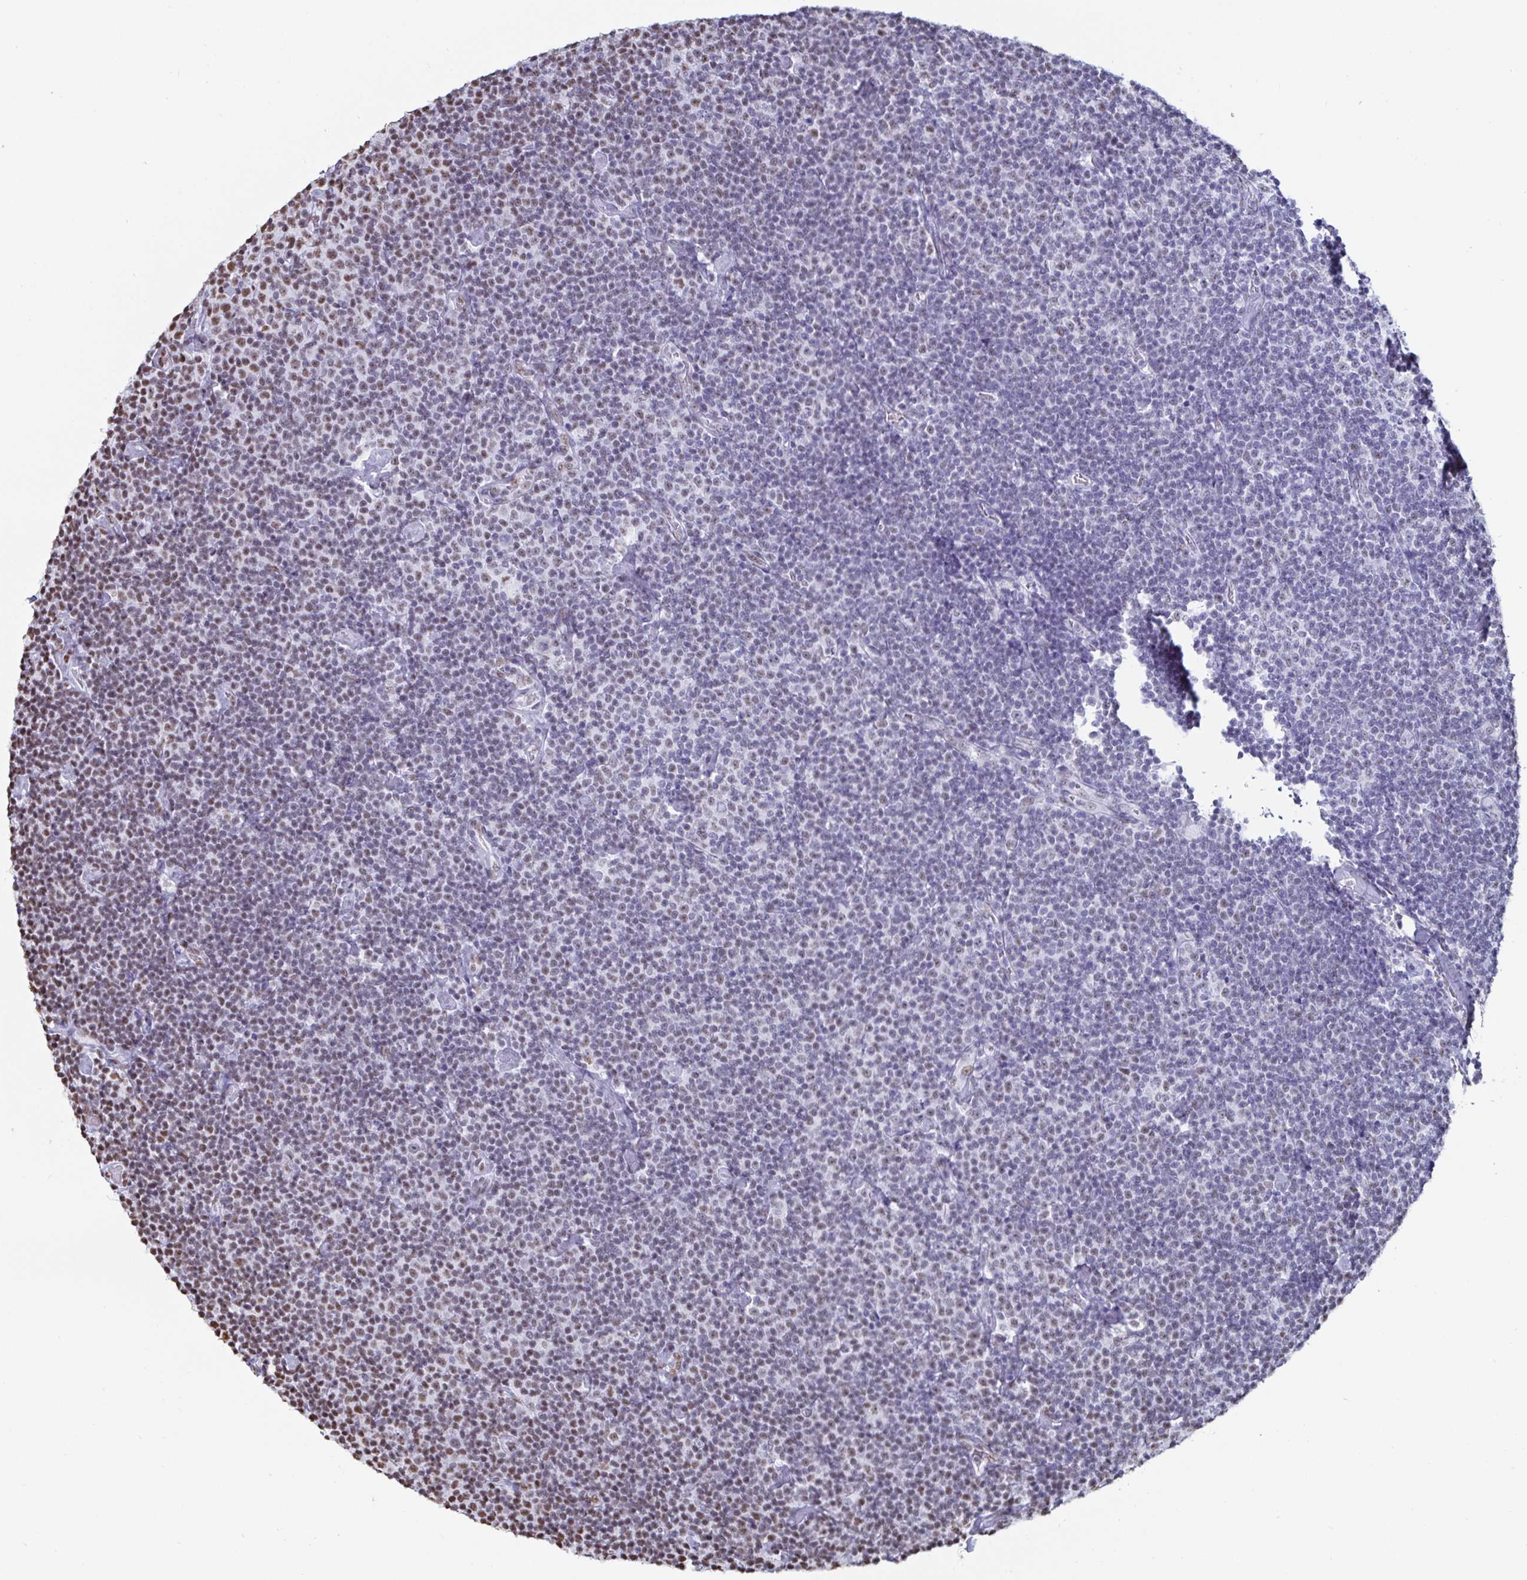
{"staining": {"intensity": "weak", "quantity": "<25%", "location": "nuclear"}, "tissue": "lymphoma", "cell_type": "Tumor cells", "image_type": "cancer", "snomed": [{"axis": "morphology", "description": "Malignant lymphoma, non-Hodgkin's type, Low grade"}, {"axis": "topography", "description": "Lymph node"}], "caption": "Low-grade malignant lymphoma, non-Hodgkin's type stained for a protein using IHC displays no positivity tumor cells.", "gene": "DDX39B", "patient": {"sex": "male", "age": 81}}